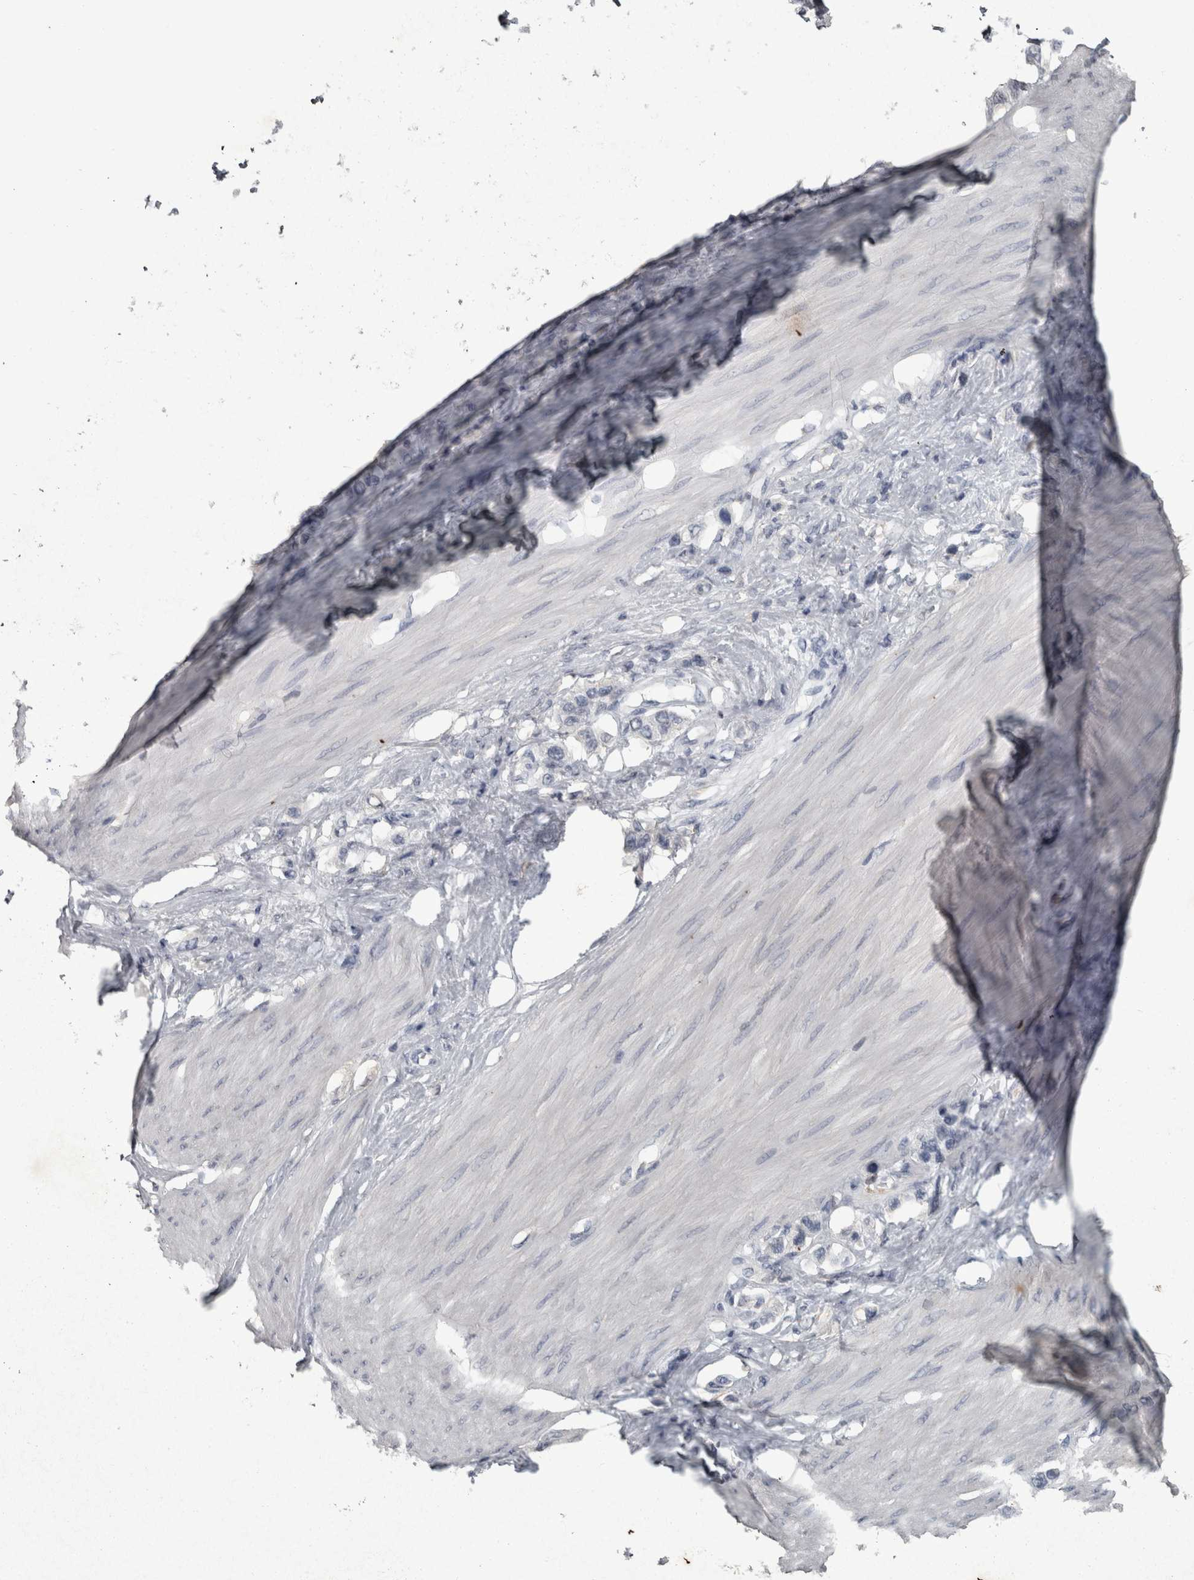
{"staining": {"intensity": "negative", "quantity": "none", "location": "none"}, "tissue": "stomach cancer", "cell_type": "Tumor cells", "image_type": "cancer", "snomed": [{"axis": "morphology", "description": "Adenocarcinoma, NOS"}, {"axis": "topography", "description": "Stomach"}], "caption": "Immunohistochemistry (IHC) of human stomach cancer (adenocarcinoma) demonstrates no staining in tumor cells.", "gene": "PIK3AP1", "patient": {"sex": "female", "age": 65}}